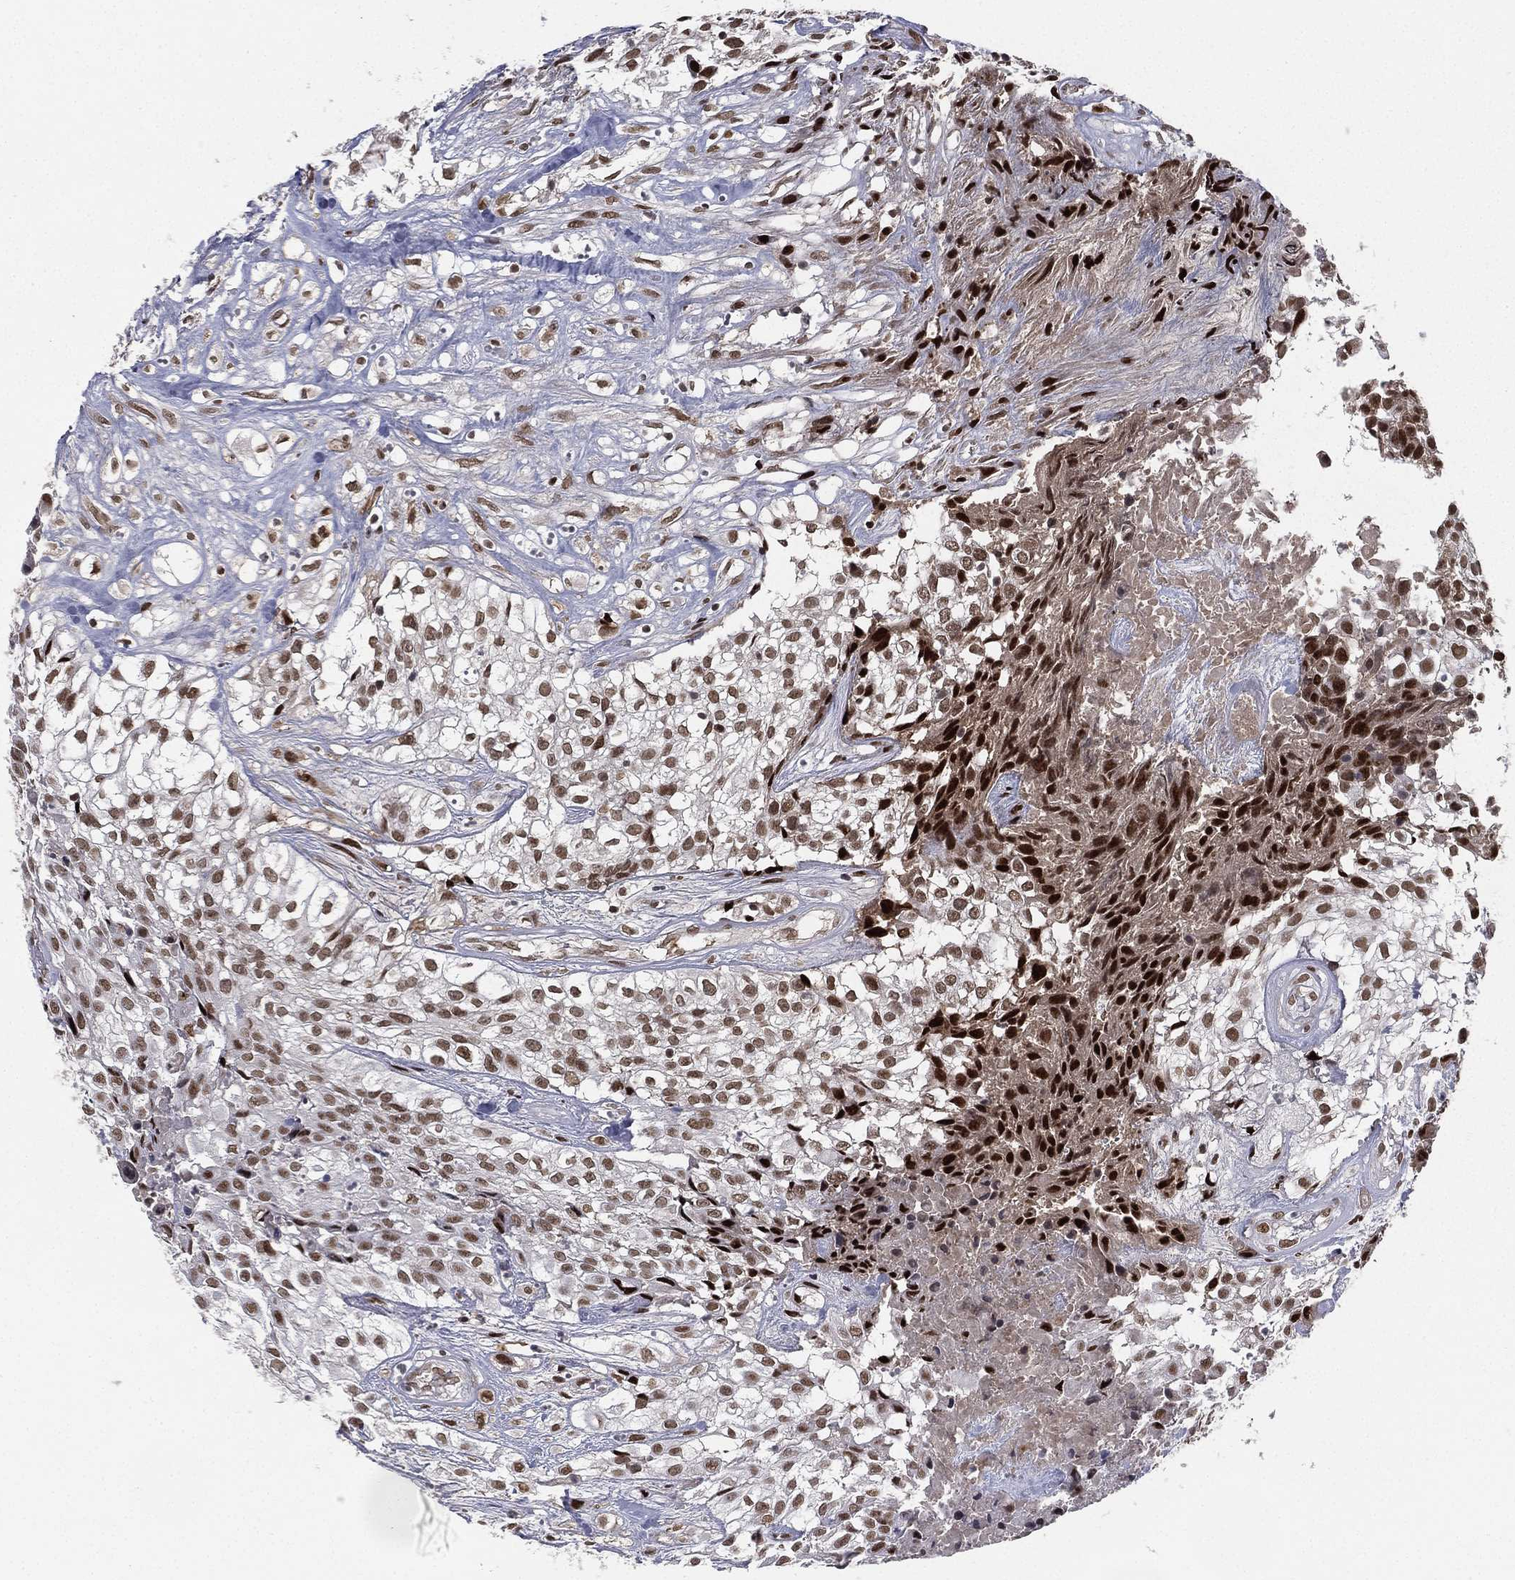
{"staining": {"intensity": "strong", "quantity": ">75%", "location": "nuclear"}, "tissue": "urothelial cancer", "cell_type": "Tumor cells", "image_type": "cancer", "snomed": [{"axis": "morphology", "description": "Urothelial carcinoma, High grade"}, {"axis": "topography", "description": "Urinary bladder"}], "caption": "A photomicrograph of urothelial cancer stained for a protein shows strong nuclear brown staining in tumor cells.", "gene": "RTF1", "patient": {"sex": "male", "age": 56}}